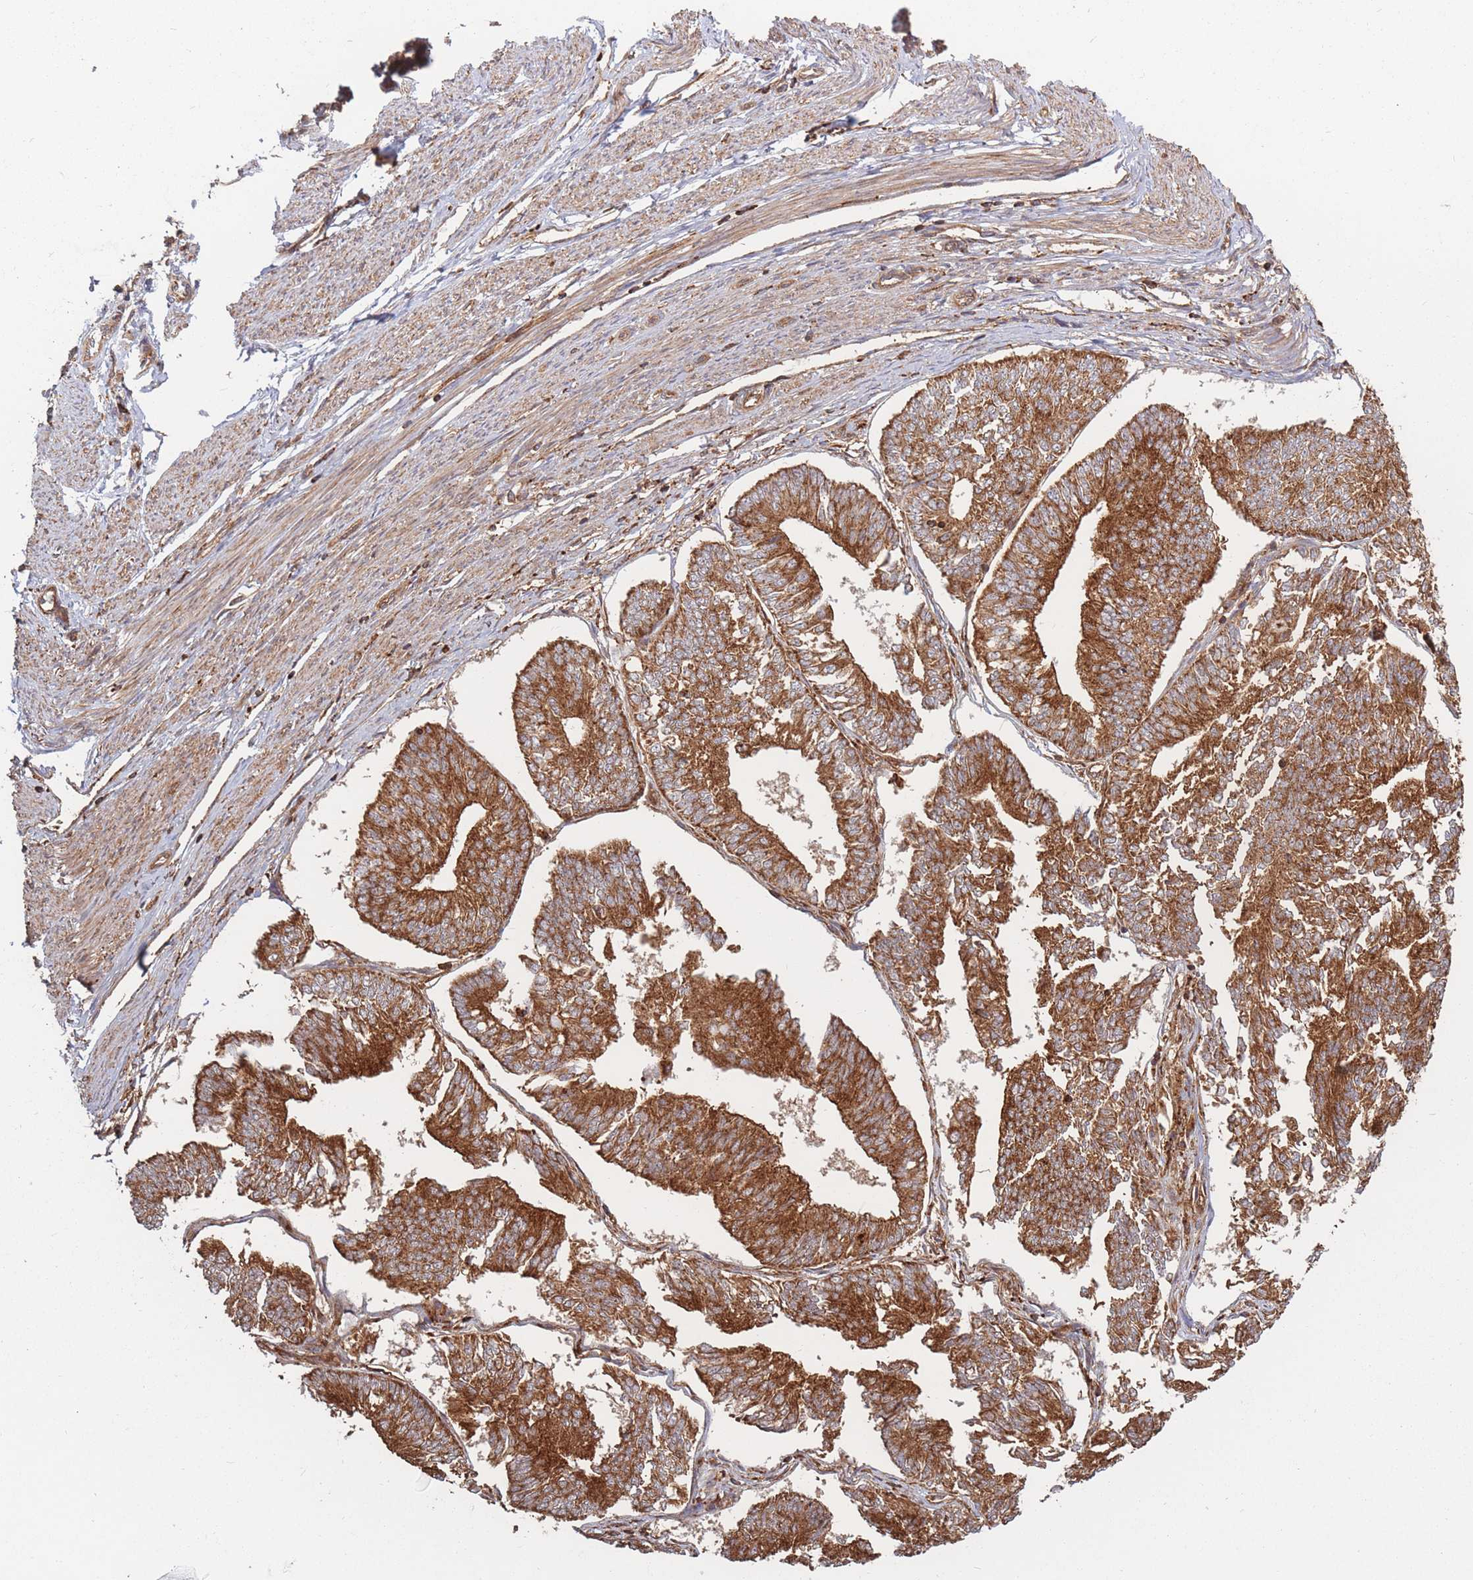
{"staining": {"intensity": "strong", "quantity": ">75%", "location": "cytoplasmic/membranous"}, "tissue": "endometrial cancer", "cell_type": "Tumor cells", "image_type": "cancer", "snomed": [{"axis": "morphology", "description": "Adenocarcinoma, NOS"}, {"axis": "topography", "description": "Endometrium"}], "caption": "DAB immunohistochemical staining of human endometrial adenocarcinoma displays strong cytoplasmic/membranous protein expression in about >75% of tumor cells. (DAB IHC with brightfield microscopy, high magnification).", "gene": "RASSF2", "patient": {"sex": "female", "age": 58}}